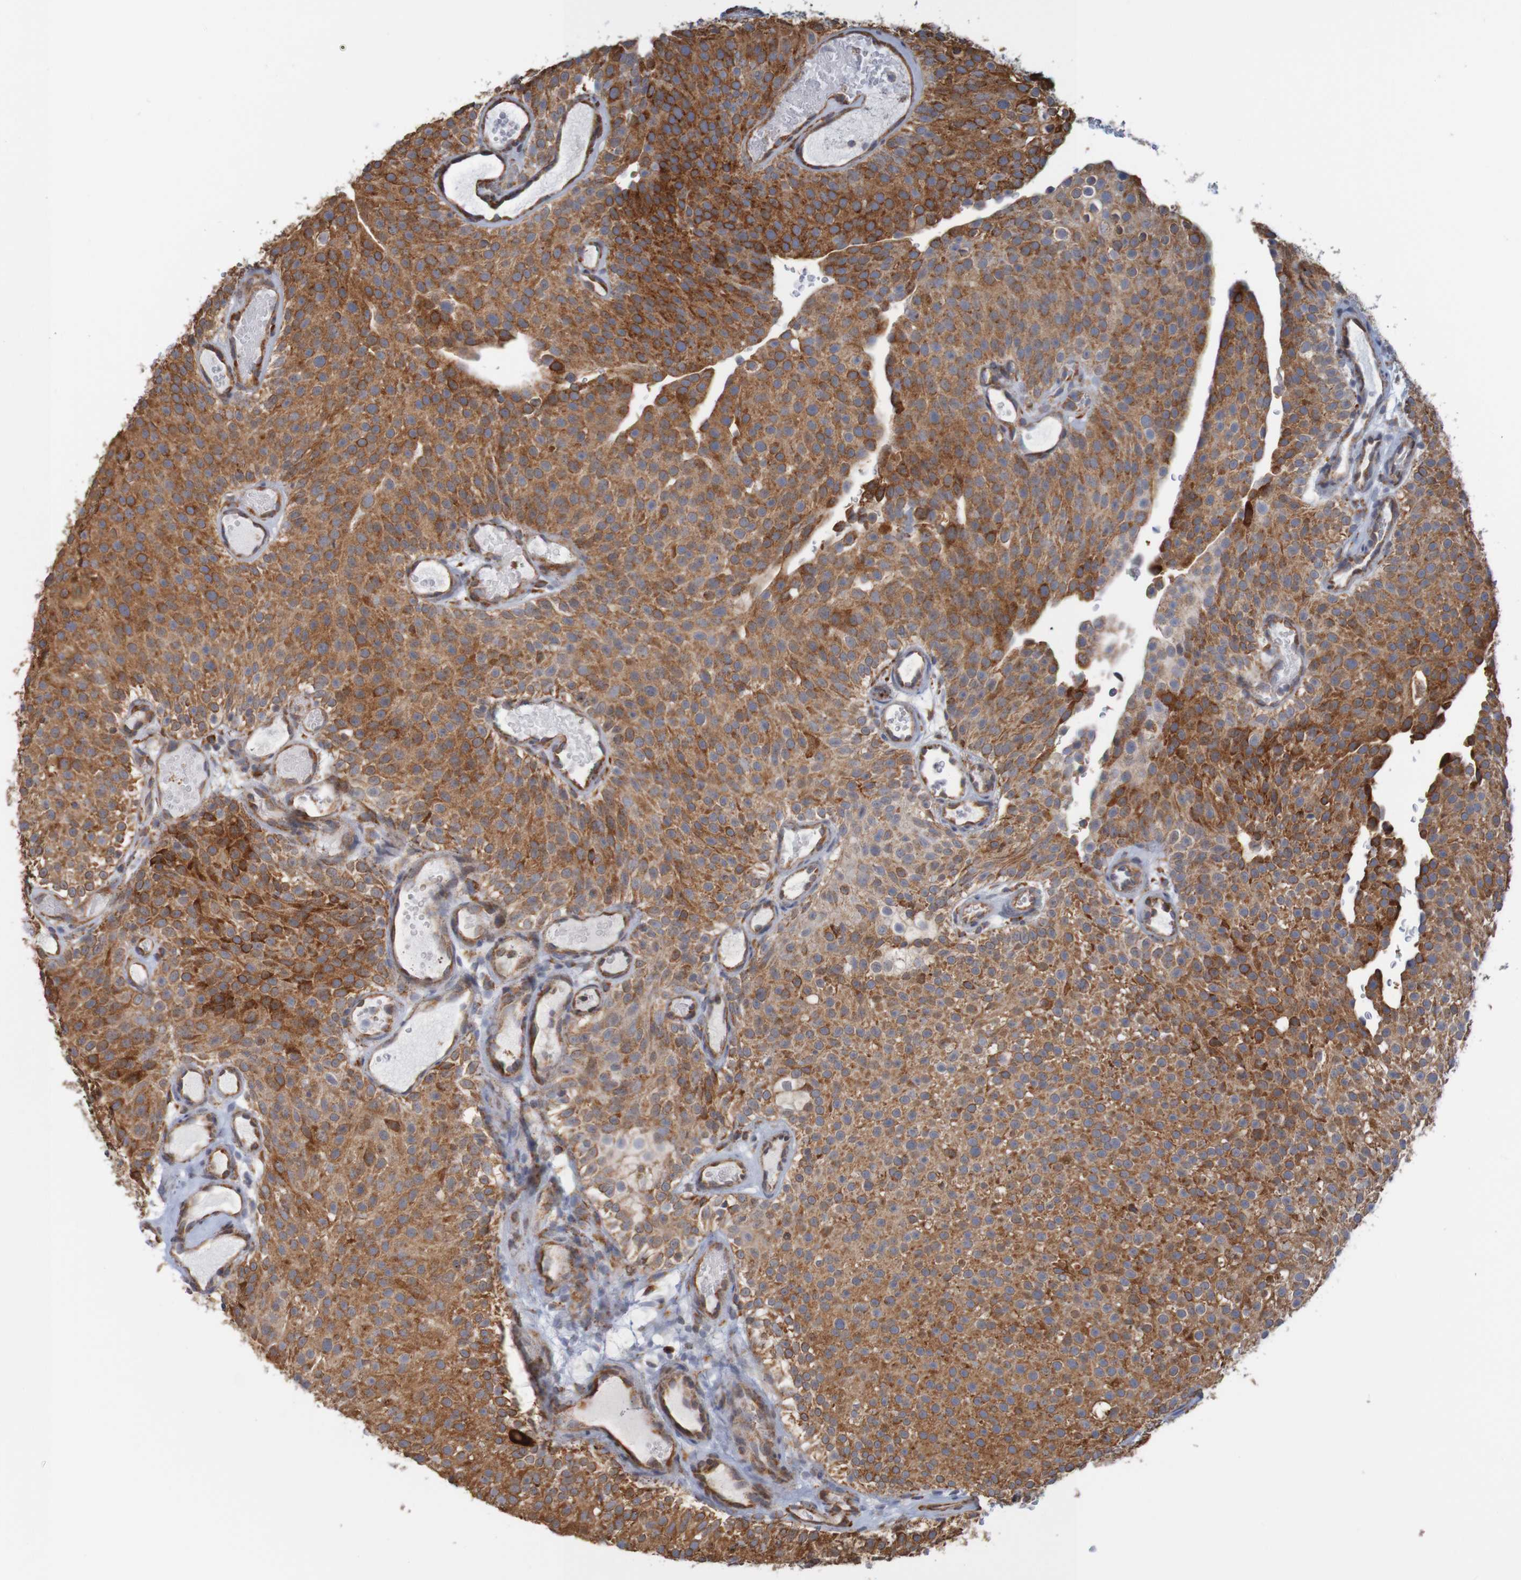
{"staining": {"intensity": "strong", "quantity": "<25%", "location": "cytoplasmic/membranous"}, "tissue": "urothelial cancer", "cell_type": "Tumor cells", "image_type": "cancer", "snomed": [{"axis": "morphology", "description": "Urothelial carcinoma, Low grade"}, {"axis": "topography", "description": "Urinary bladder"}], "caption": "Strong cytoplasmic/membranous staining is present in approximately <25% of tumor cells in low-grade urothelial carcinoma.", "gene": "PDIA3", "patient": {"sex": "male", "age": 78}}